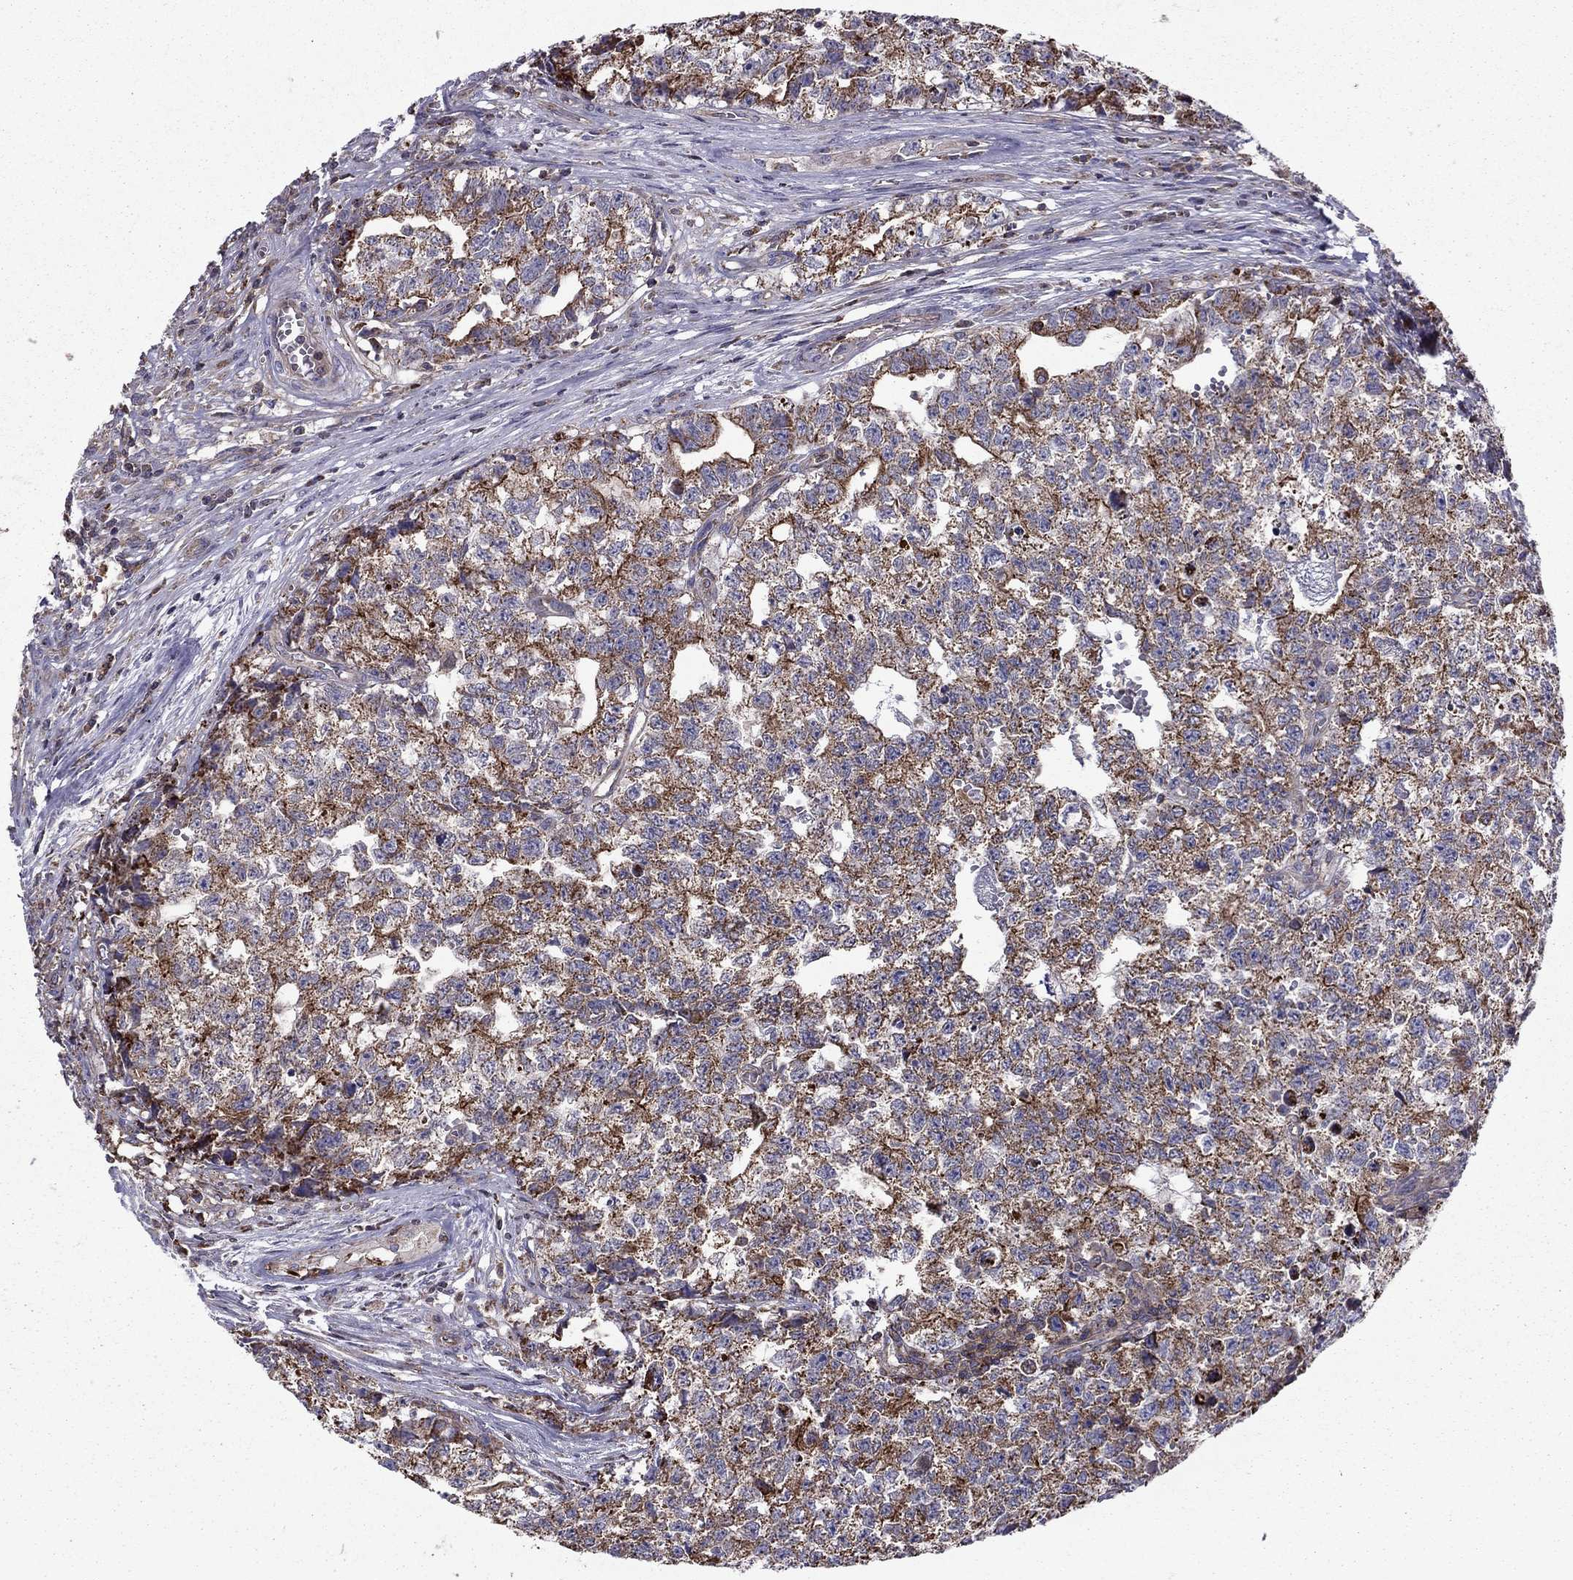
{"staining": {"intensity": "moderate", "quantity": "25%-75%", "location": "cytoplasmic/membranous"}, "tissue": "testis cancer", "cell_type": "Tumor cells", "image_type": "cancer", "snomed": [{"axis": "morphology", "description": "Seminoma, NOS"}, {"axis": "morphology", "description": "Carcinoma, Embryonal, NOS"}, {"axis": "topography", "description": "Testis"}], "caption": "A micrograph of testis cancer (embryonal carcinoma) stained for a protein exhibits moderate cytoplasmic/membranous brown staining in tumor cells.", "gene": "ALG6", "patient": {"sex": "male", "age": 22}}